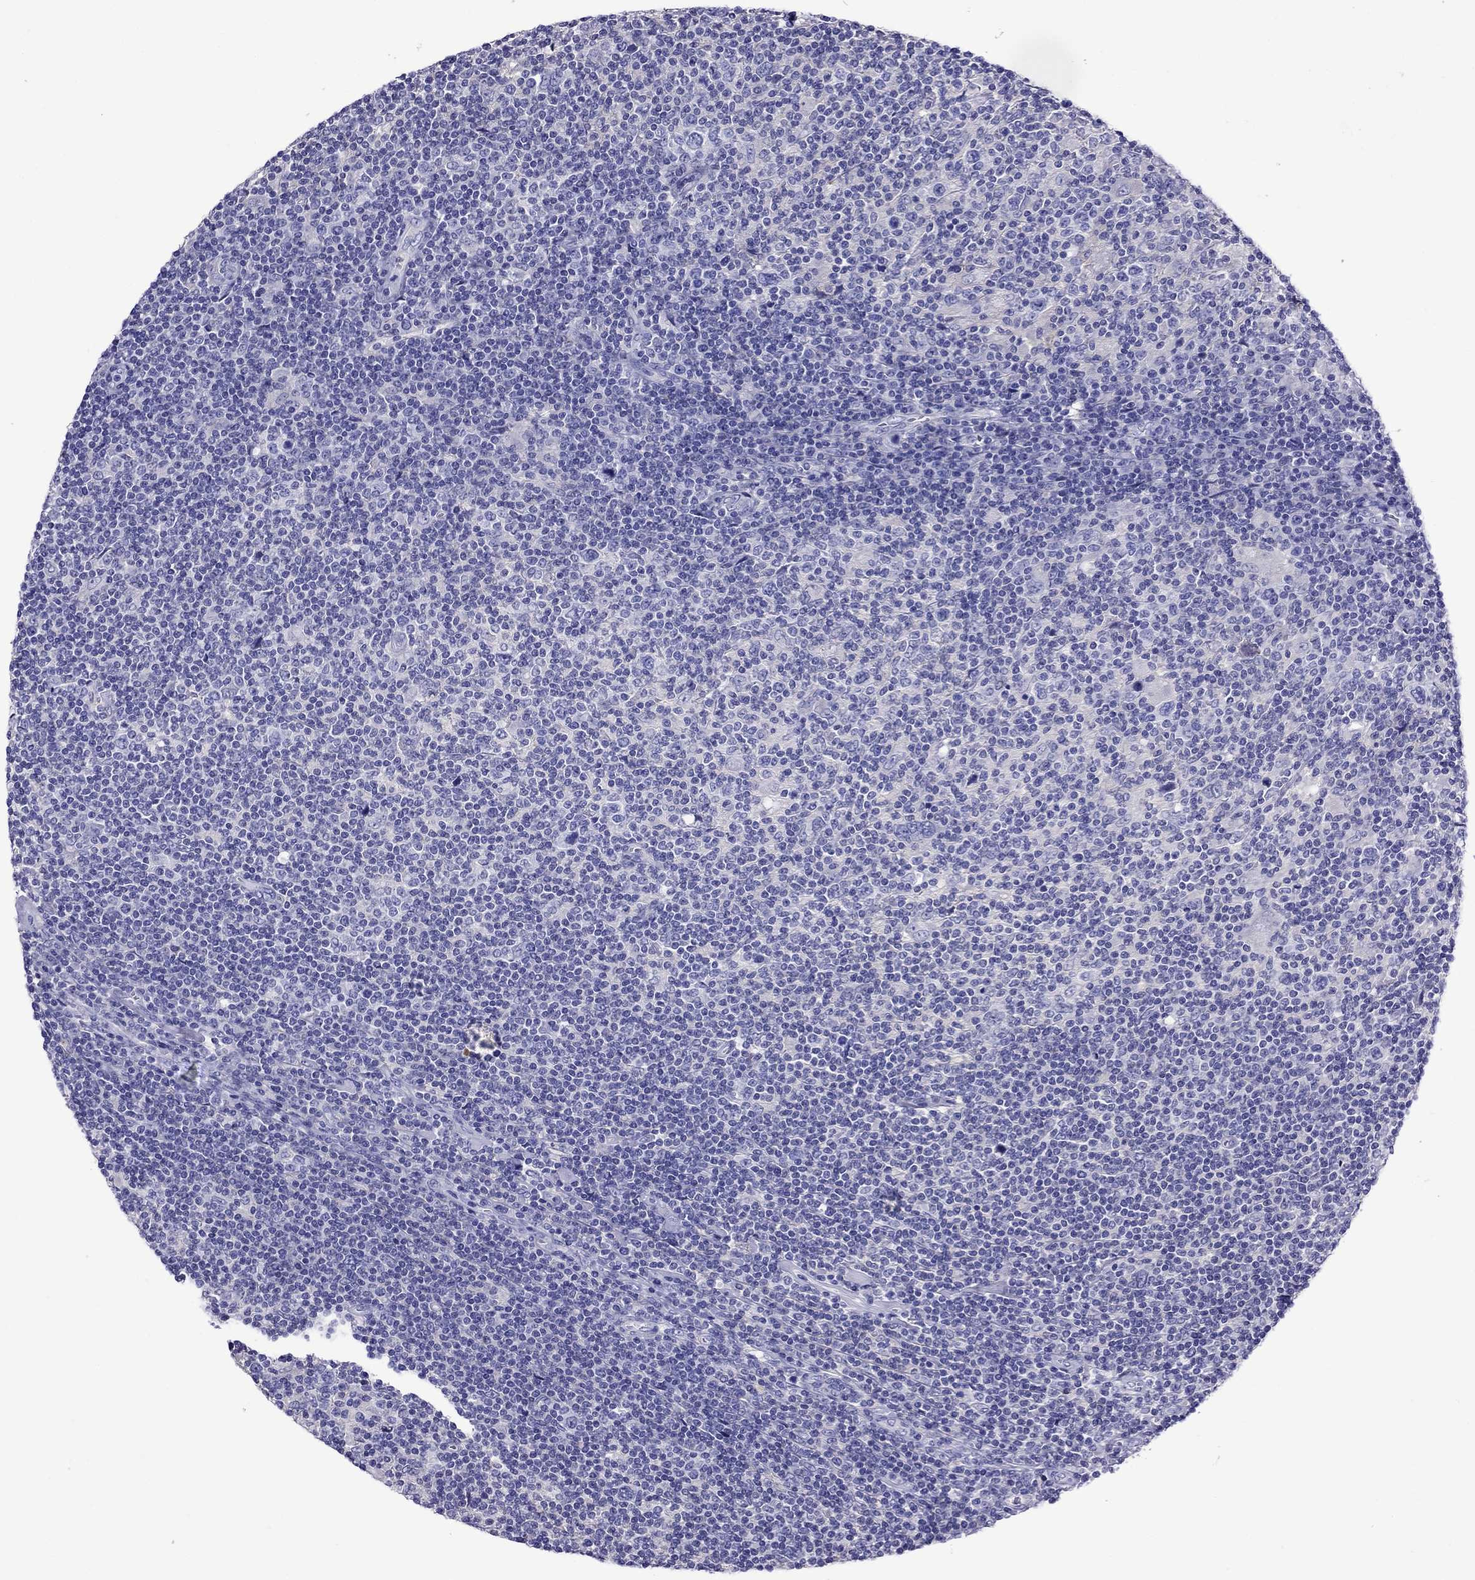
{"staining": {"intensity": "negative", "quantity": "none", "location": "none"}, "tissue": "lymphoma", "cell_type": "Tumor cells", "image_type": "cancer", "snomed": [{"axis": "morphology", "description": "Hodgkin's disease, NOS"}, {"axis": "topography", "description": "Lymph node"}], "caption": "A high-resolution image shows immunohistochemistry staining of Hodgkin's disease, which reveals no significant expression in tumor cells.", "gene": "SCG2", "patient": {"sex": "male", "age": 40}}